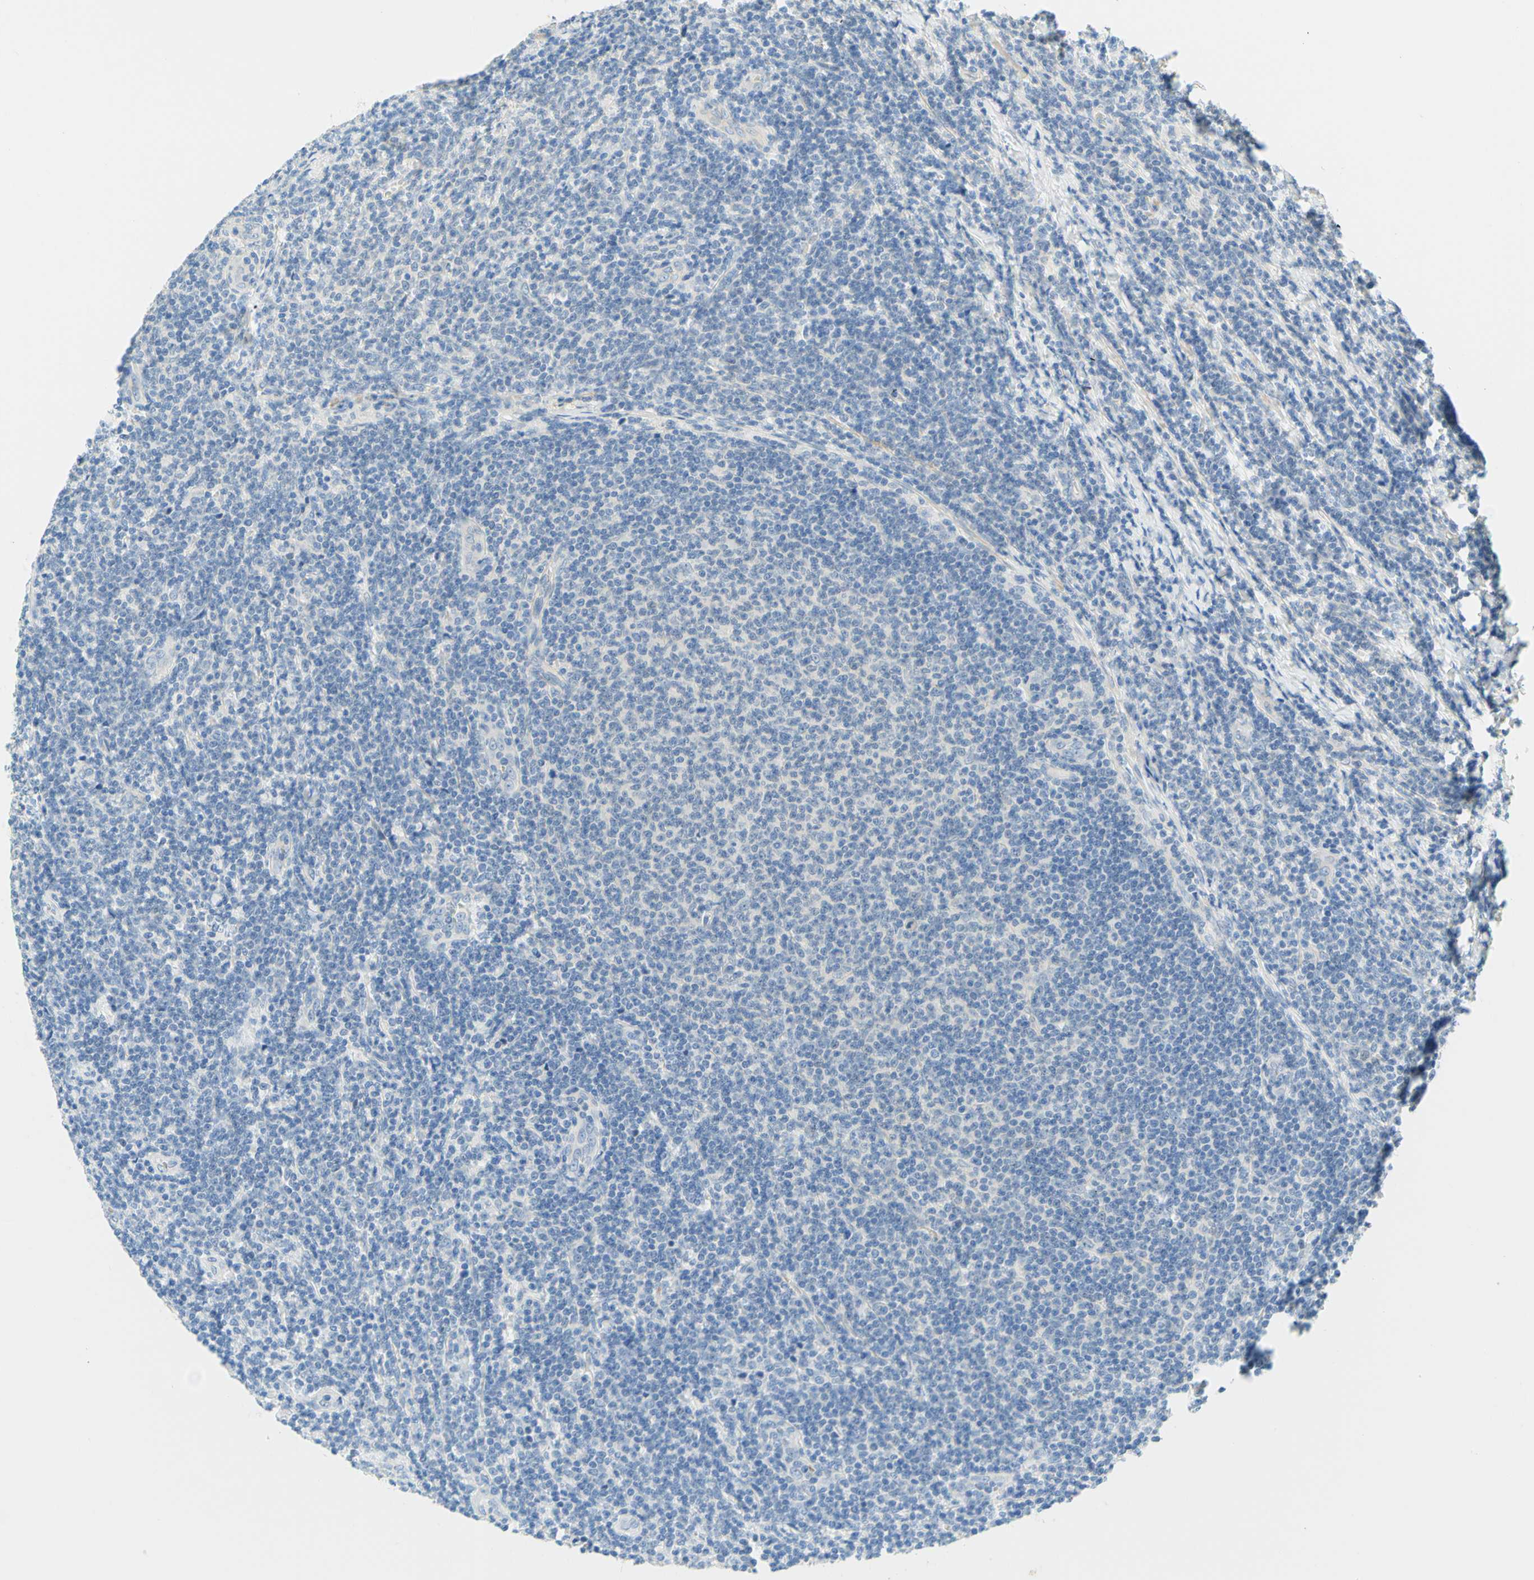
{"staining": {"intensity": "negative", "quantity": "none", "location": "none"}, "tissue": "lymphoma", "cell_type": "Tumor cells", "image_type": "cancer", "snomed": [{"axis": "morphology", "description": "Malignant lymphoma, non-Hodgkin's type, Low grade"}, {"axis": "topography", "description": "Lymph node"}], "caption": "Protein analysis of malignant lymphoma, non-Hodgkin's type (low-grade) shows no significant expression in tumor cells.", "gene": "ENTREP2", "patient": {"sex": "male", "age": 66}}